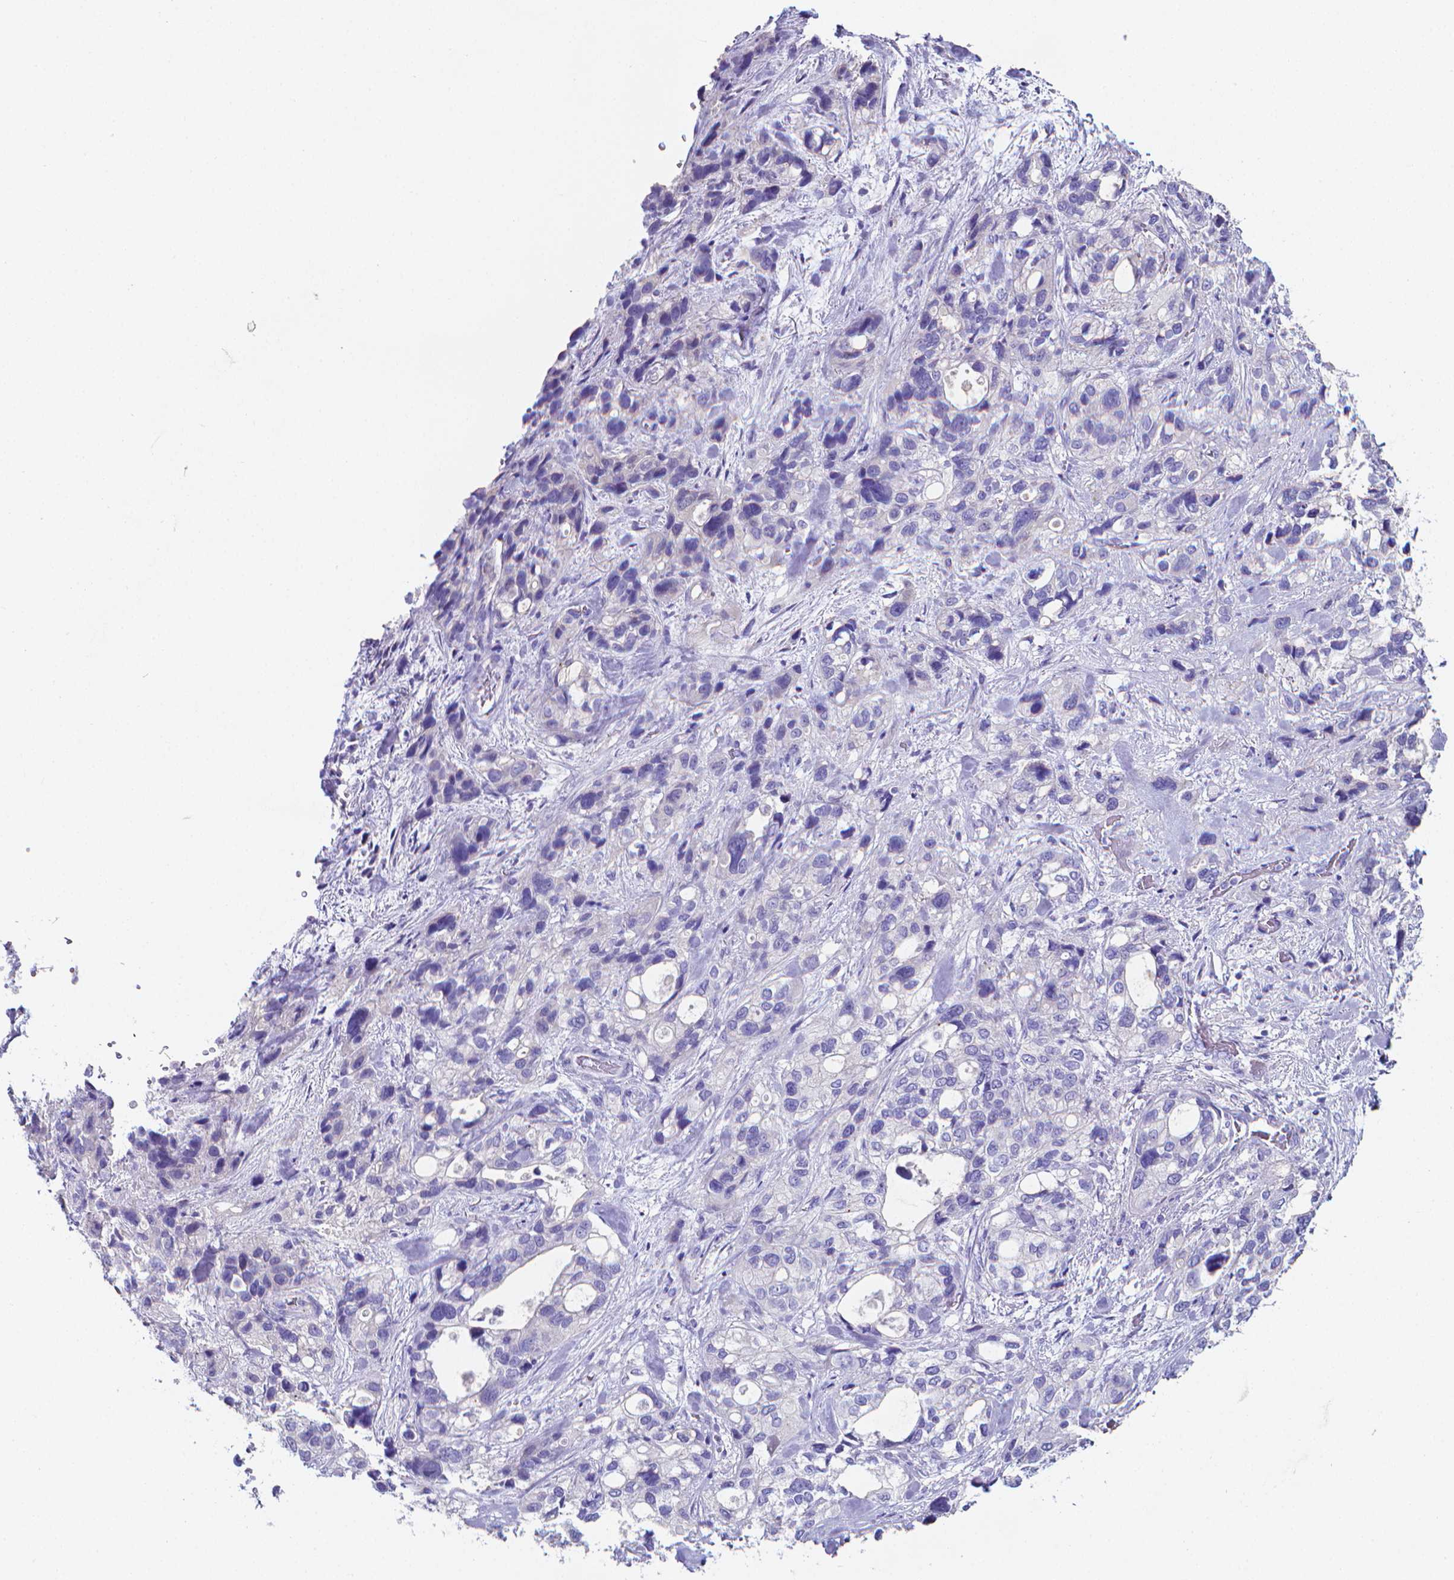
{"staining": {"intensity": "negative", "quantity": "none", "location": "none"}, "tissue": "stomach cancer", "cell_type": "Tumor cells", "image_type": "cancer", "snomed": [{"axis": "morphology", "description": "Adenocarcinoma, NOS"}, {"axis": "topography", "description": "Stomach, upper"}], "caption": "Human stomach cancer stained for a protein using immunohistochemistry (IHC) shows no expression in tumor cells.", "gene": "LRRC73", "patient": {"sex": "female", "age": 81}}